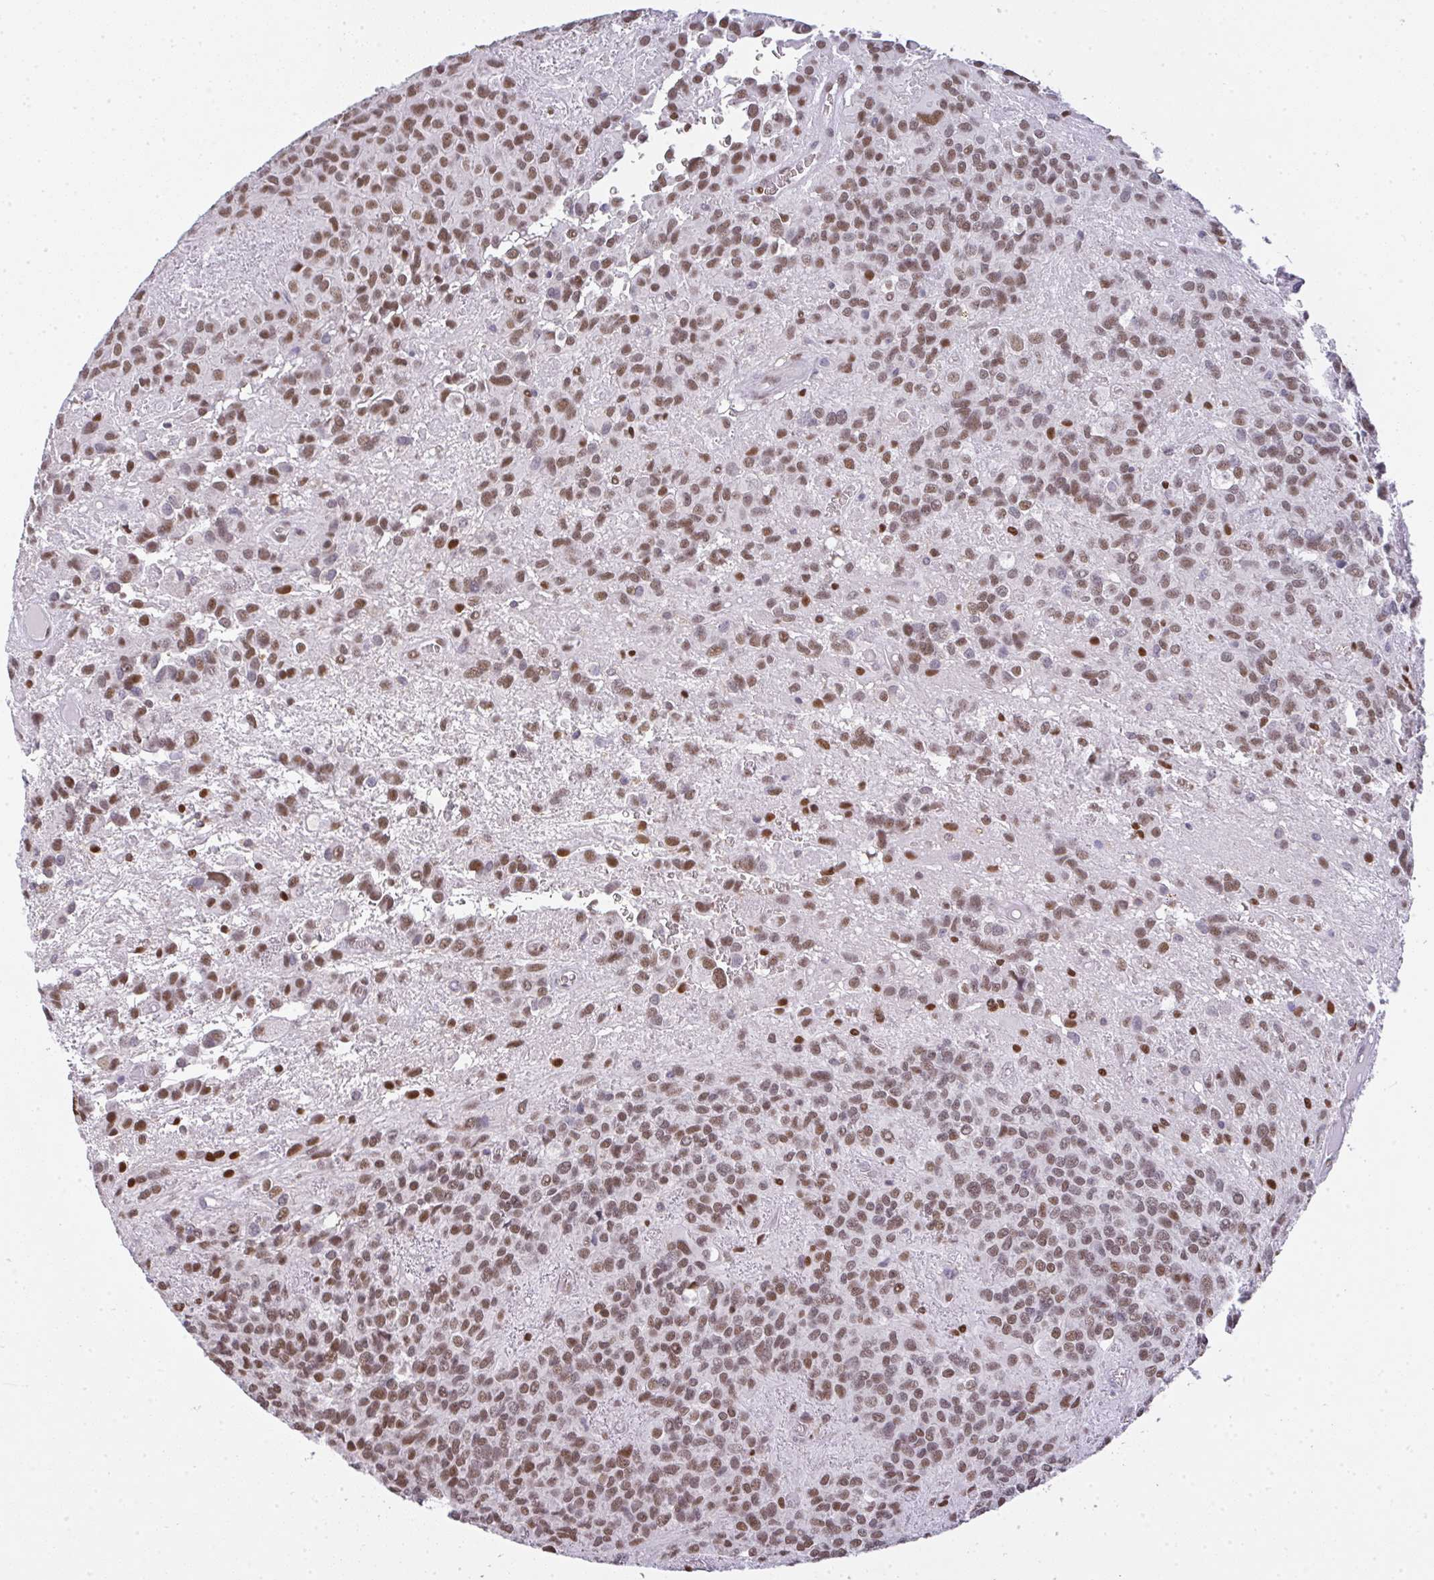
{"staining": {"intensity": "moderate", "quantity": ">75%", "location": "nuclear"}, "tissue": "glioma", "cell_type": "Tumor cells", "image_type": "cancer", "snomed": [{"axis": "morphology", "description": "Glioma, malignant, Low grade"}, {"axis": "topography", "description": "Brain"}], "caption": "Human low-grade glioma (malignant) stained for a protein (brown) exhibits moderate nuclear positive expression in approximately >75% of tumor cells.", "gene": "BBX", "patient": {"sex": "male", "age": 56}}